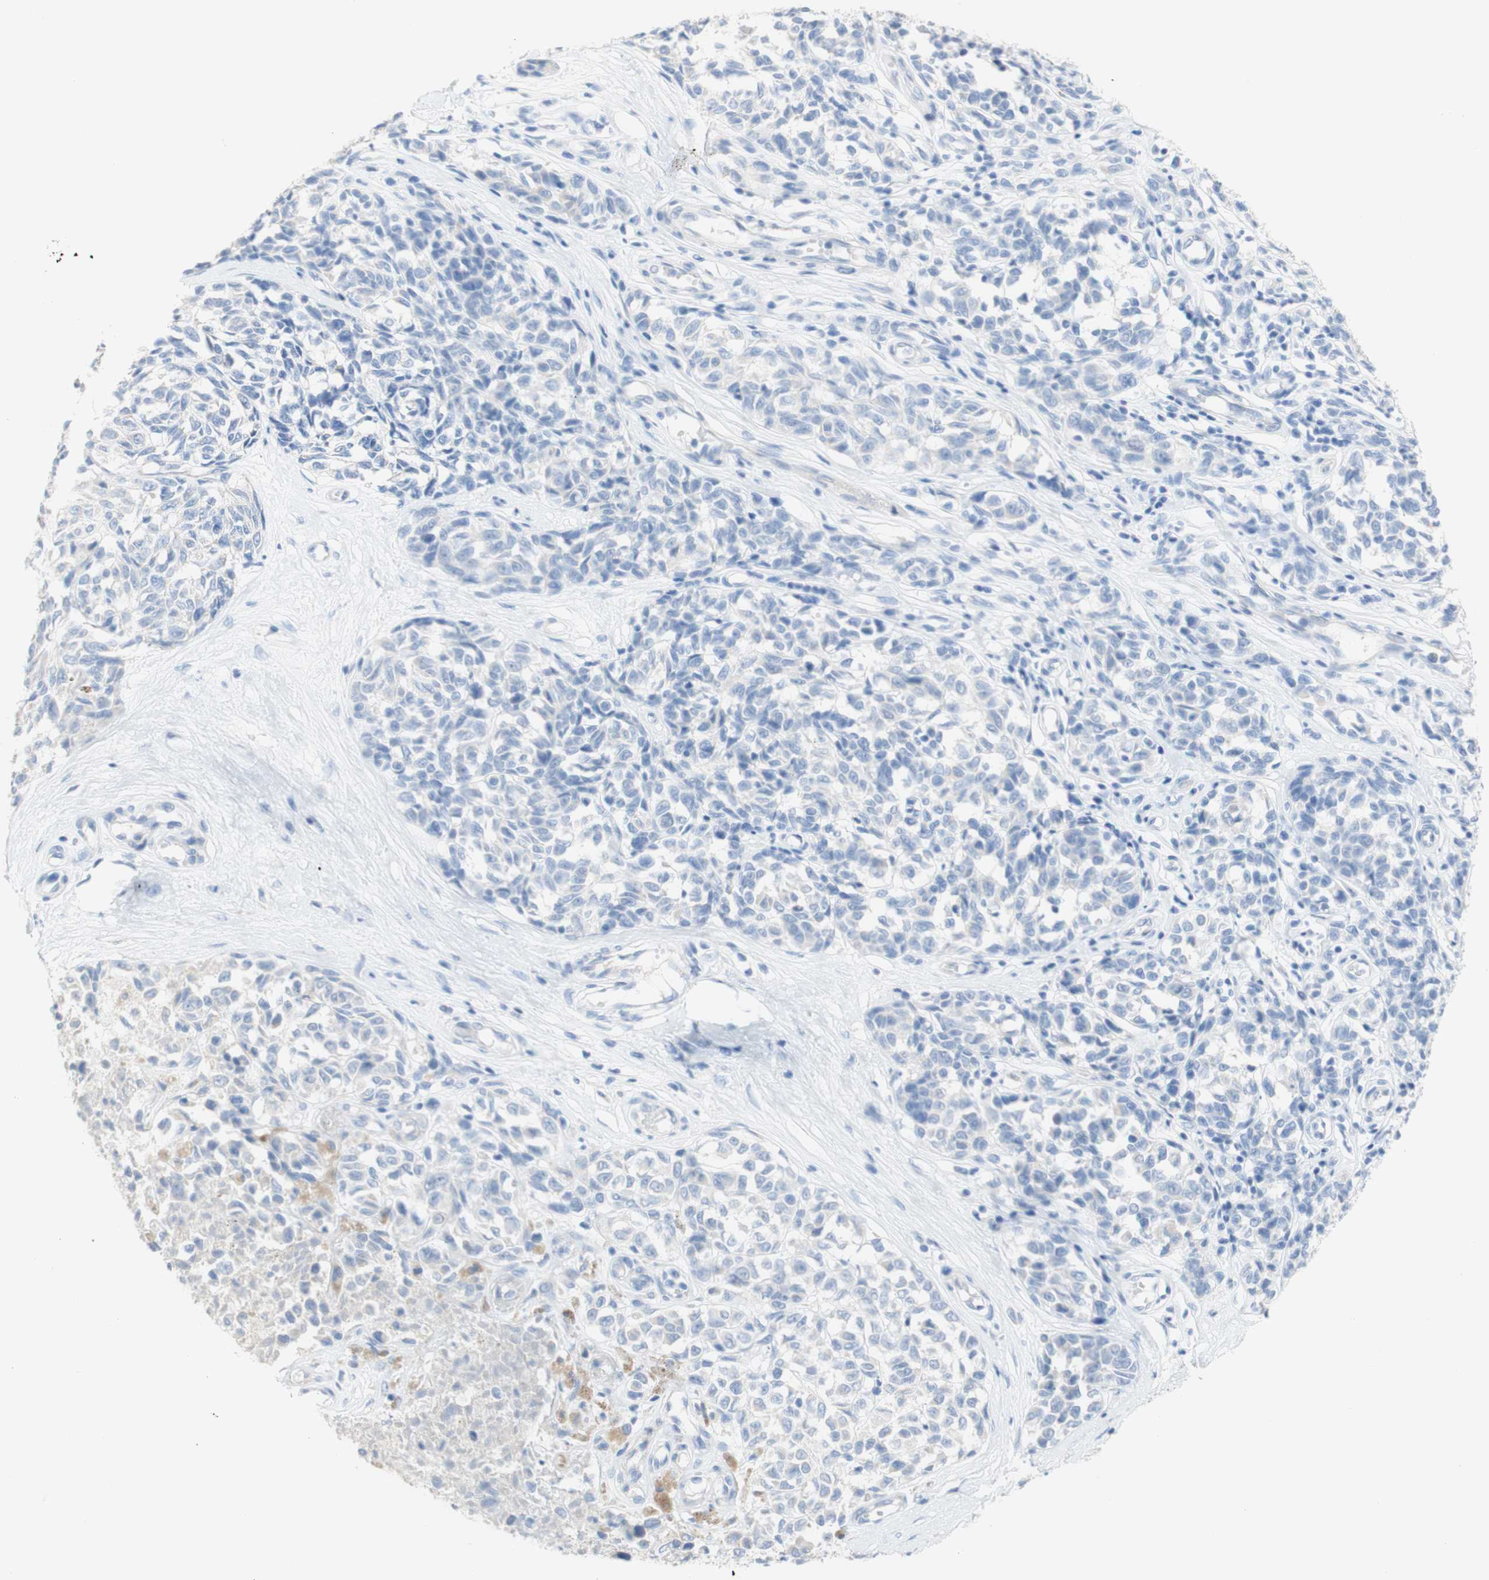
{"staining": {"intensity": "negative", "quantity": "none", "location": "none"}, "tissue": "melanoma", "cell_type": "Tumor cells", "image_type": "cancer", "snomed": [{"axis": "morphology", "description": "Malignant melanoma, NOS"}, {"axis": "topography", "description": "Skin"}], "caption": "Micrograph shows no significant protein staining in tumor cells of malignant melanoma. (IHC, brightfield microscopy, high magnification).", "gene": "DSC2", "patient": {"sex": "female", "age": 64}}